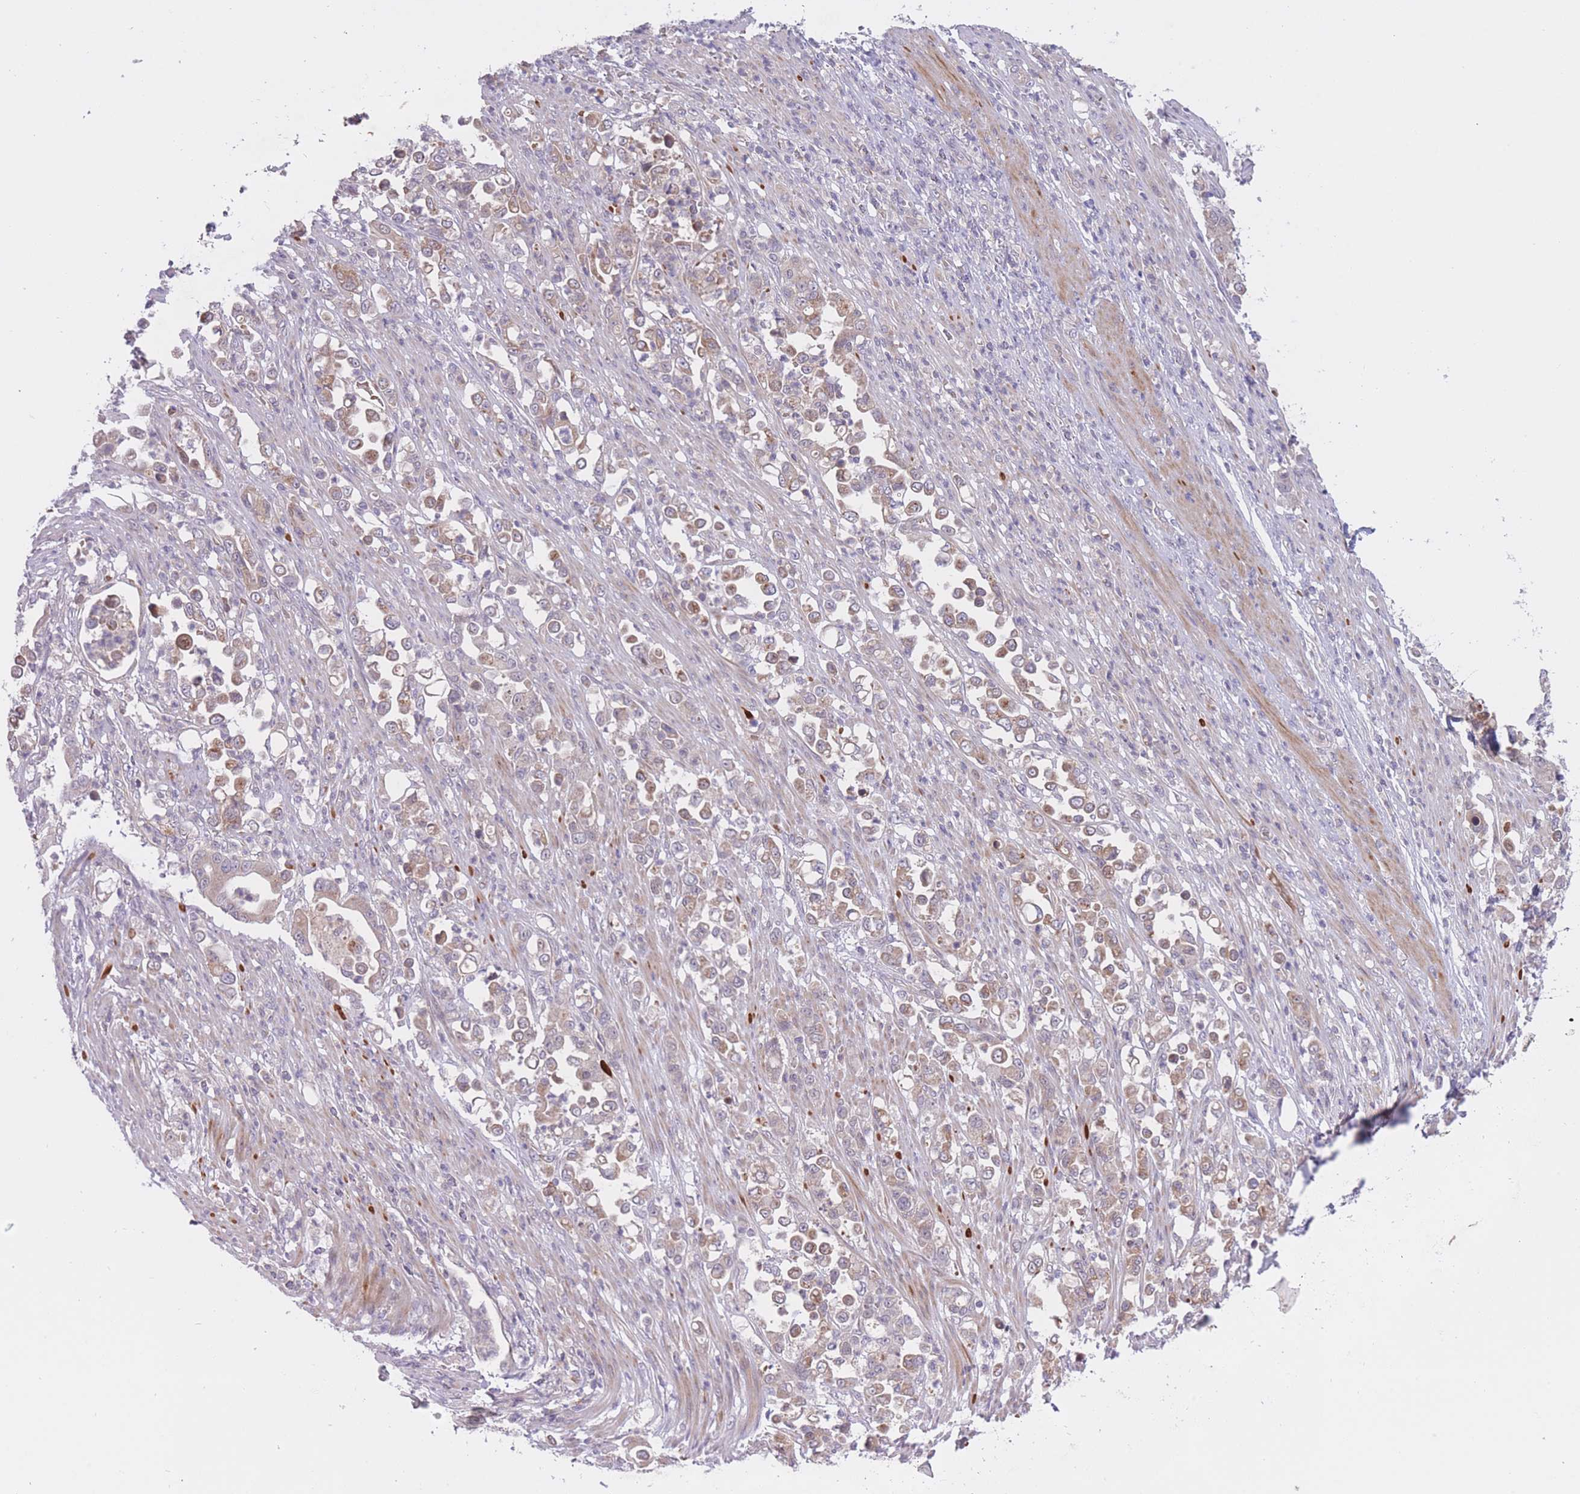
{"staining": {"intensity": "moderate", "quantity": "25%-75%", "location": "cytoplasmic/membranous"}, "tissue": "stomach cancer", "cell_type": "Tumor cells", "image_type": "cancer", "snomed": [{"axis": "morphology", "description": "Normal tissue, NOS"}, {"axis": "morphology", "description": "Adenocarcinoma, NOS"}, {"axis": "topography", "description": "Stomach"}], "caption": "Immunohistochemical staining of human stomach adenocarcinoma shows moderate cytoplasmic/membranous protein expression in approximately 25%-75% of tumor cells.", "gene": "FUT5", "patient": {"sex": "female", "age": 79}}